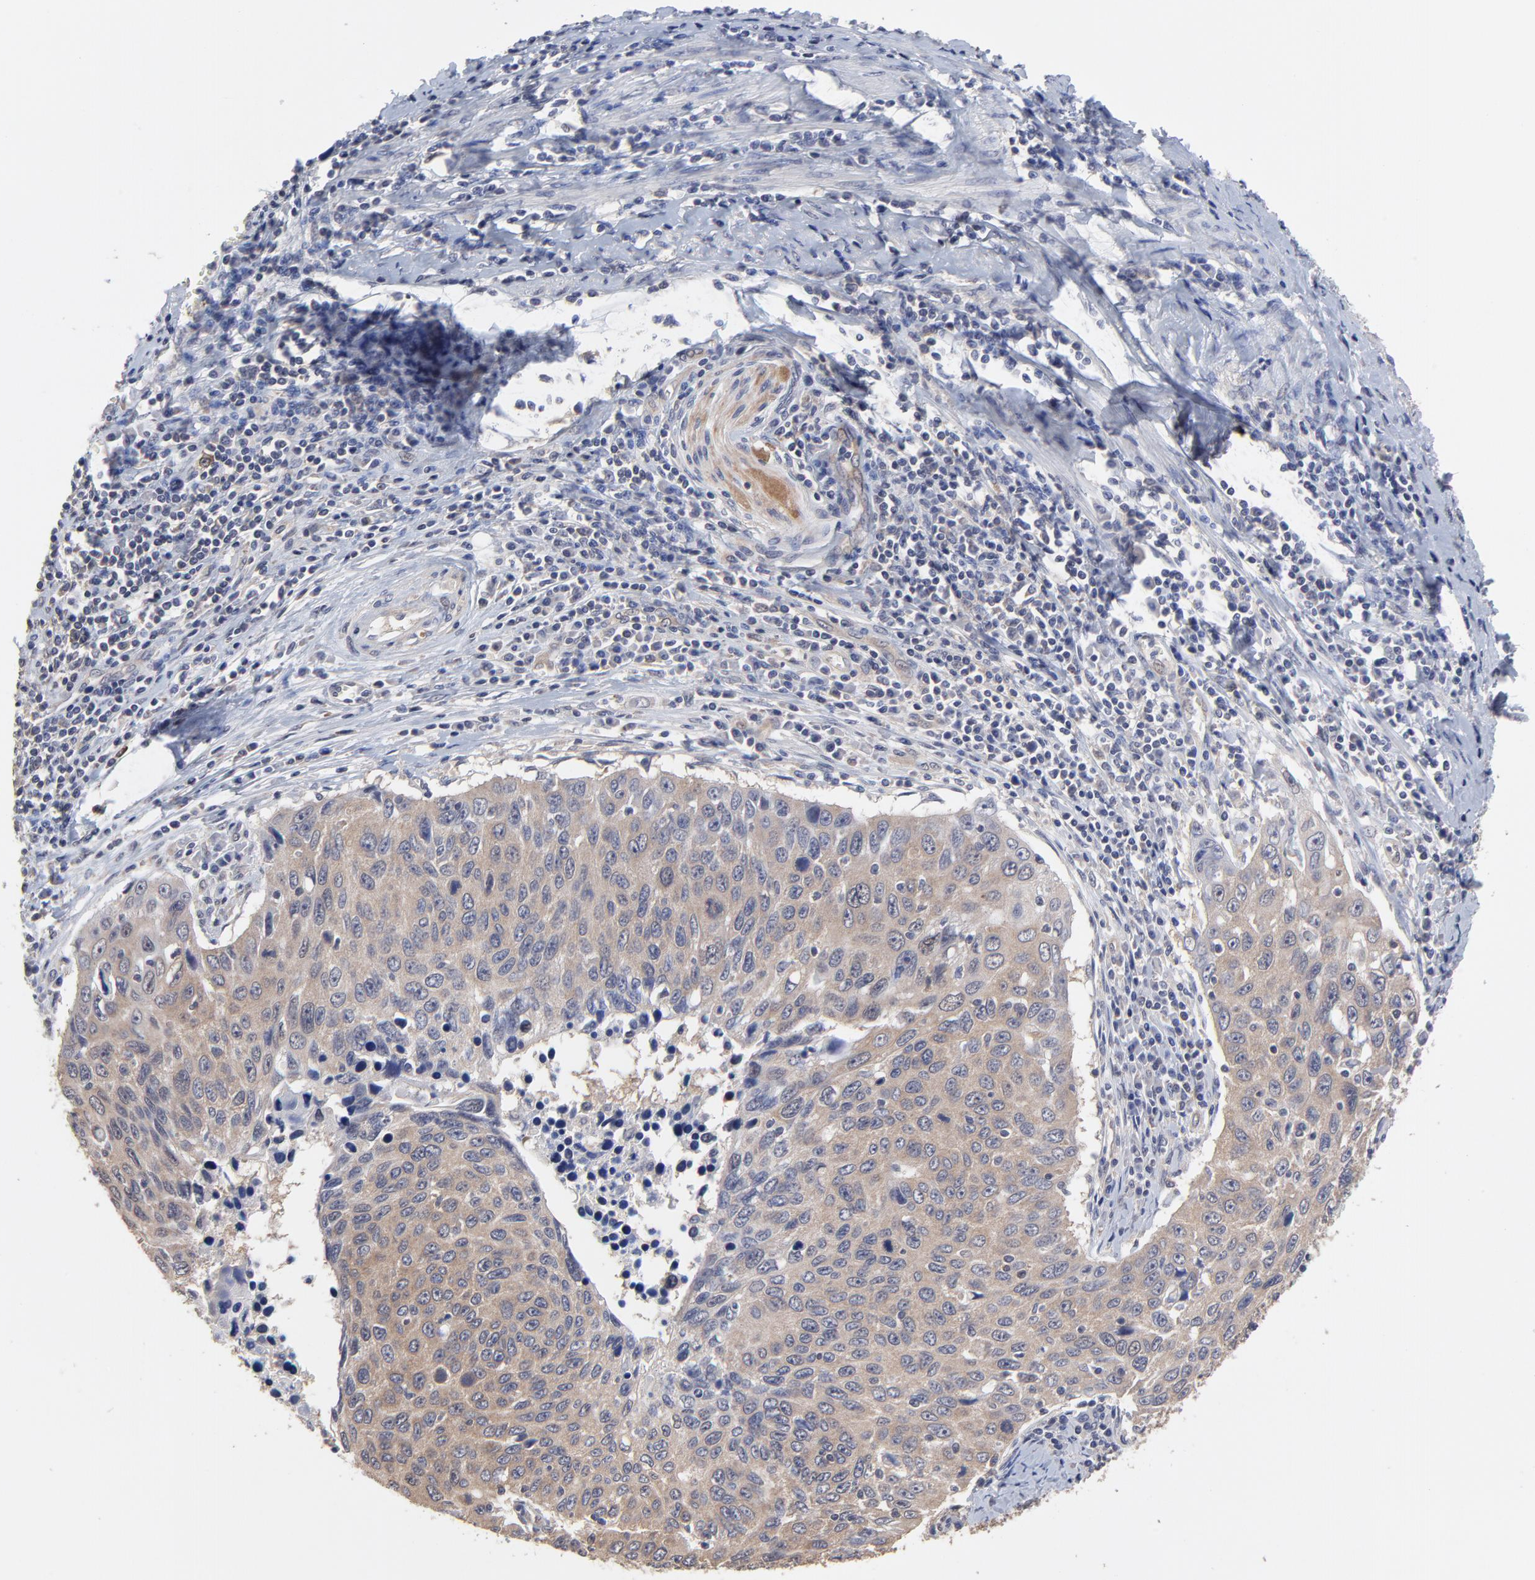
{"staining": {"intensity": "weak", "quantity": ">75%", "location": "cytoplasmic/membranous"}, "tissue": "cervical cancer", "cell_type": "Tumor cells", "image_type": "cancer", "snomed": [{"axis": "morphology", "description": "Squamous cell carcinoma, NOS"}, {"axis": "topography", "description": "Cervix"}], "caption": "Human cervical squamous cell carcinoma stained with a brown dye reveals weak cytoplasmic/membranous positive positivity in about >75% of tumor cells.", "gene": "CCT2", "patient": {"sex": "female", "age": 53}}